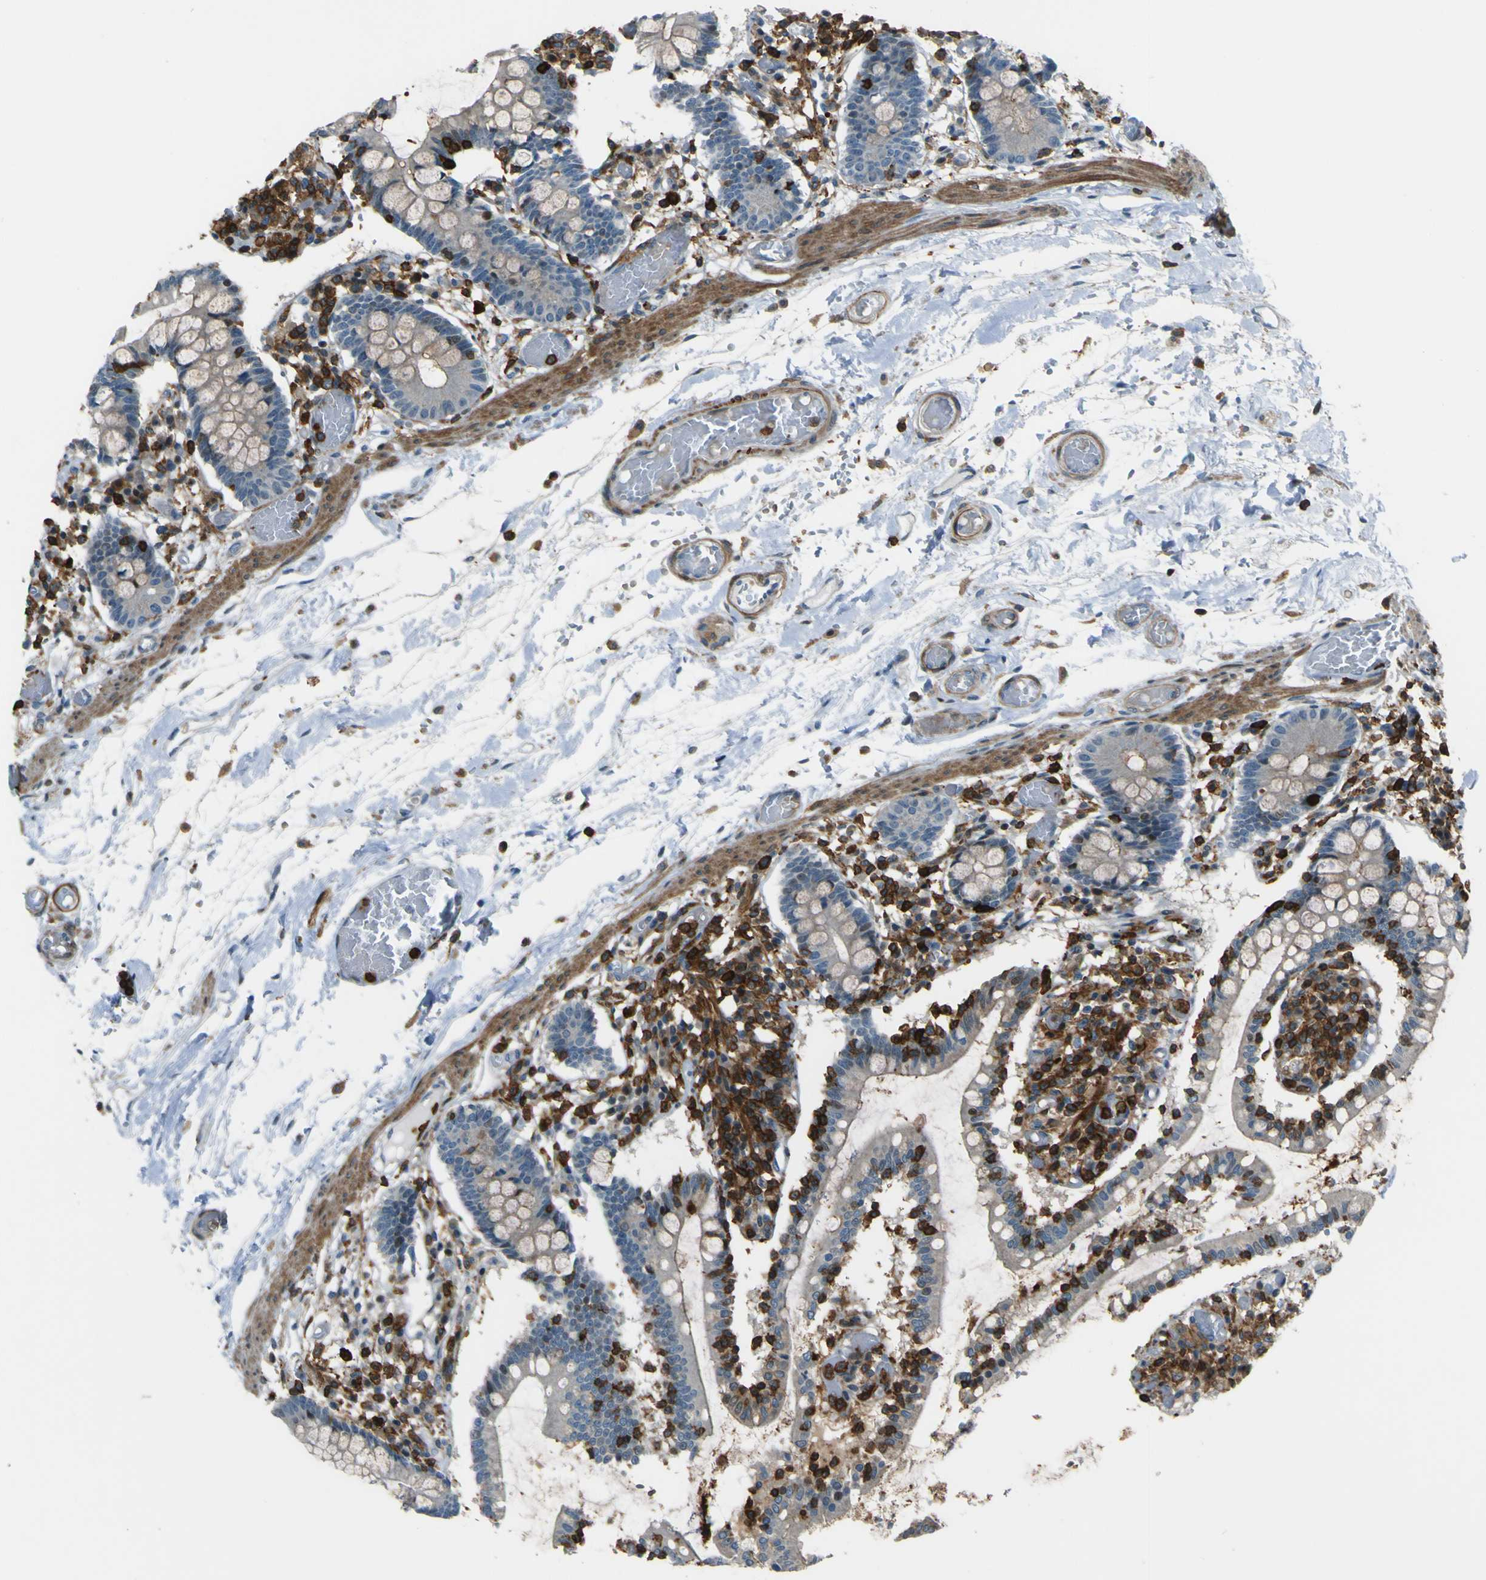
{"staining": {"intensity": "weak", "quantity": ">75%", "location": "cytoplasmic/membranous"}, "tissue": "small intestine", "cell_type": "Glandular cells", "image_type": "normal", "snomed": [{"axis": "morphology", "description": "Normal tissue, NOS"}, {"axis": "topography", "description": "Small intestine"}], "caption": "Protein expression analysis of benign small intestine shows weak cytoplasmic/membranous expression in approximately >75% of glandular cells.", "gene": "PCDHB5", "patient": {"sex": "female", "age": 61}}